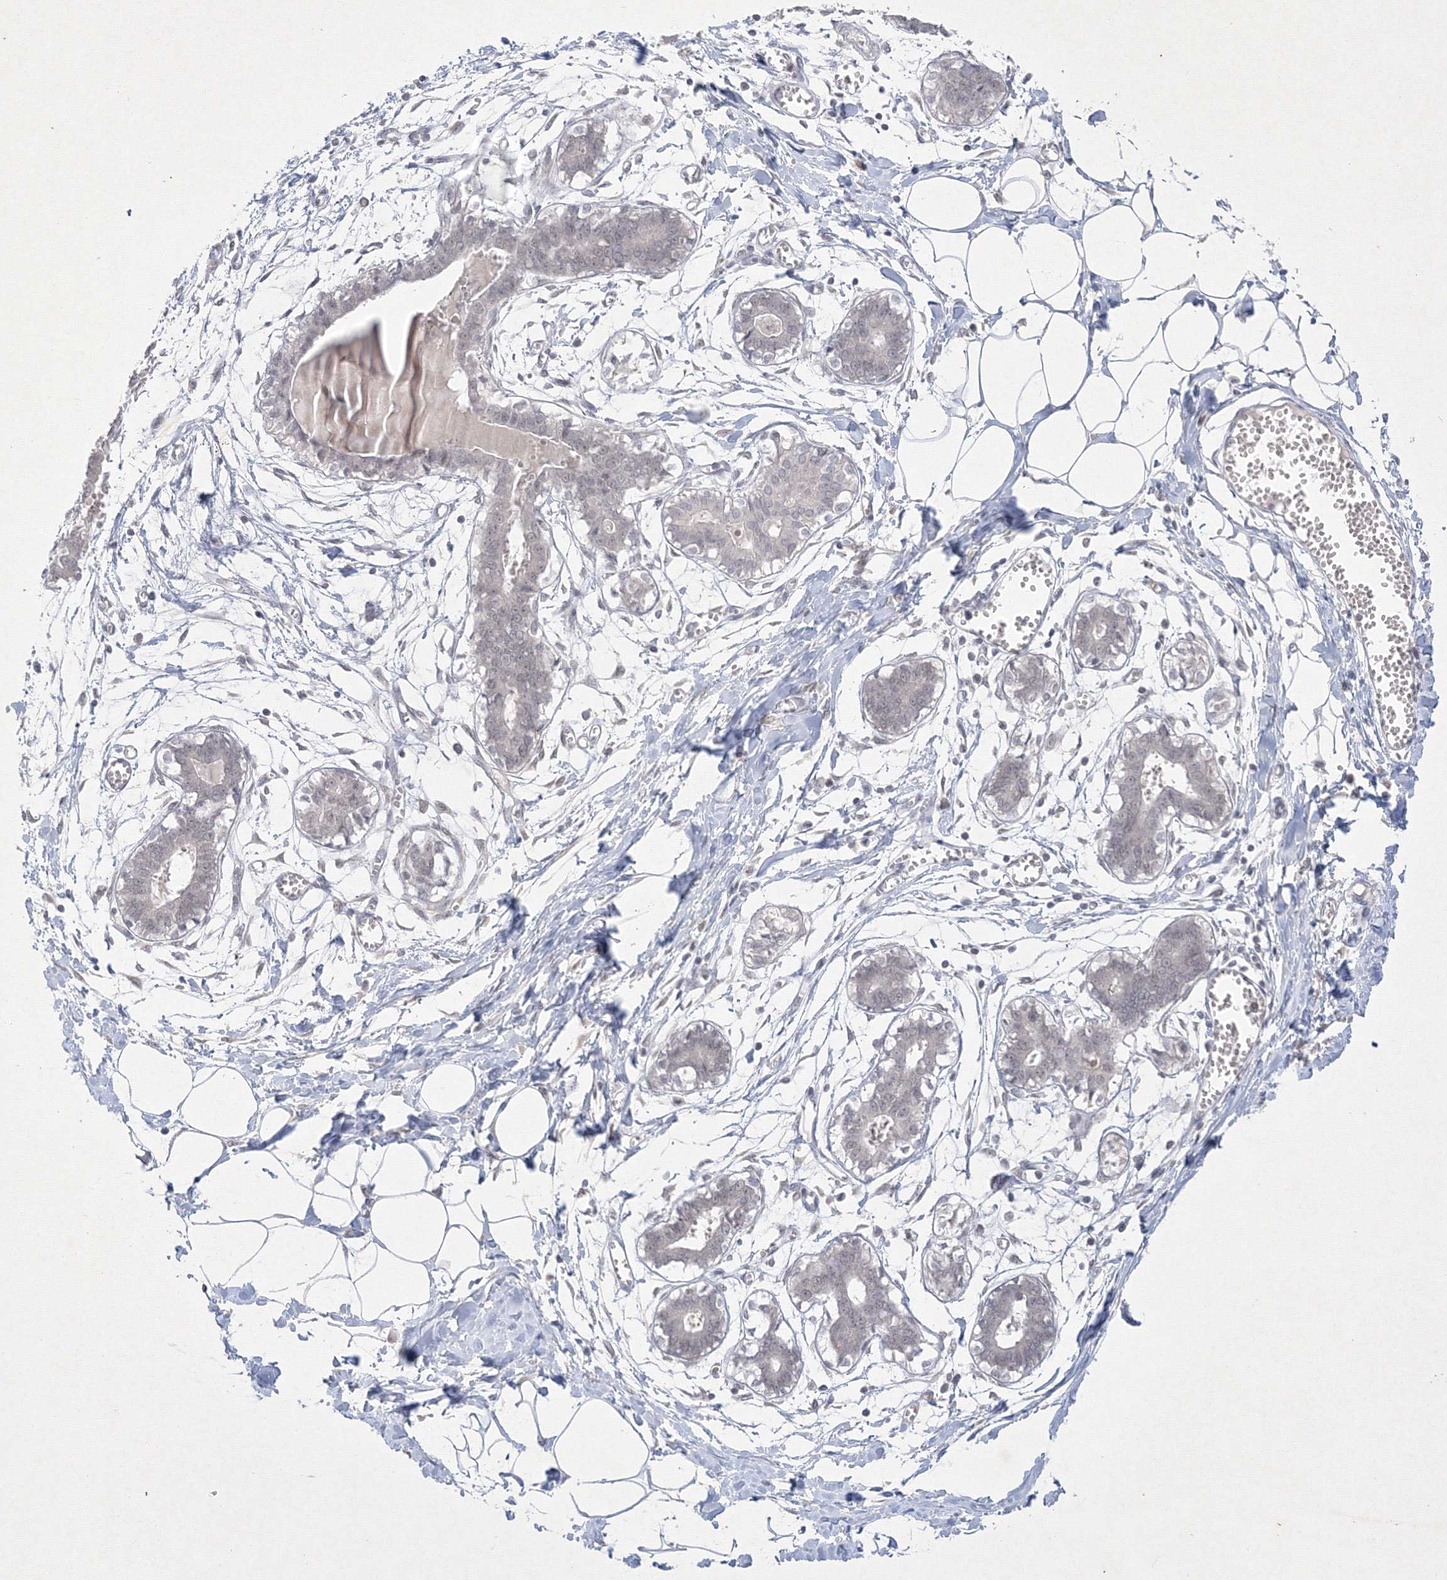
{"staining": {"intensity": "negative", "quantity": "none", "location": "none"}, "tissue": "breast", "cell_type": "Adipocytes", "image_type": "normal", "snomed": [{"axis": "morphology", "description": "Normal tissue, NOS"}, {"axis": "topography", "description": "Breast"}], "caption": "An IHC image of unremarkable breast is shown. There is no staining in adipocytes of breast.", "gene": "NXPE3", "patient": {"sex": "female", "age": 27}}